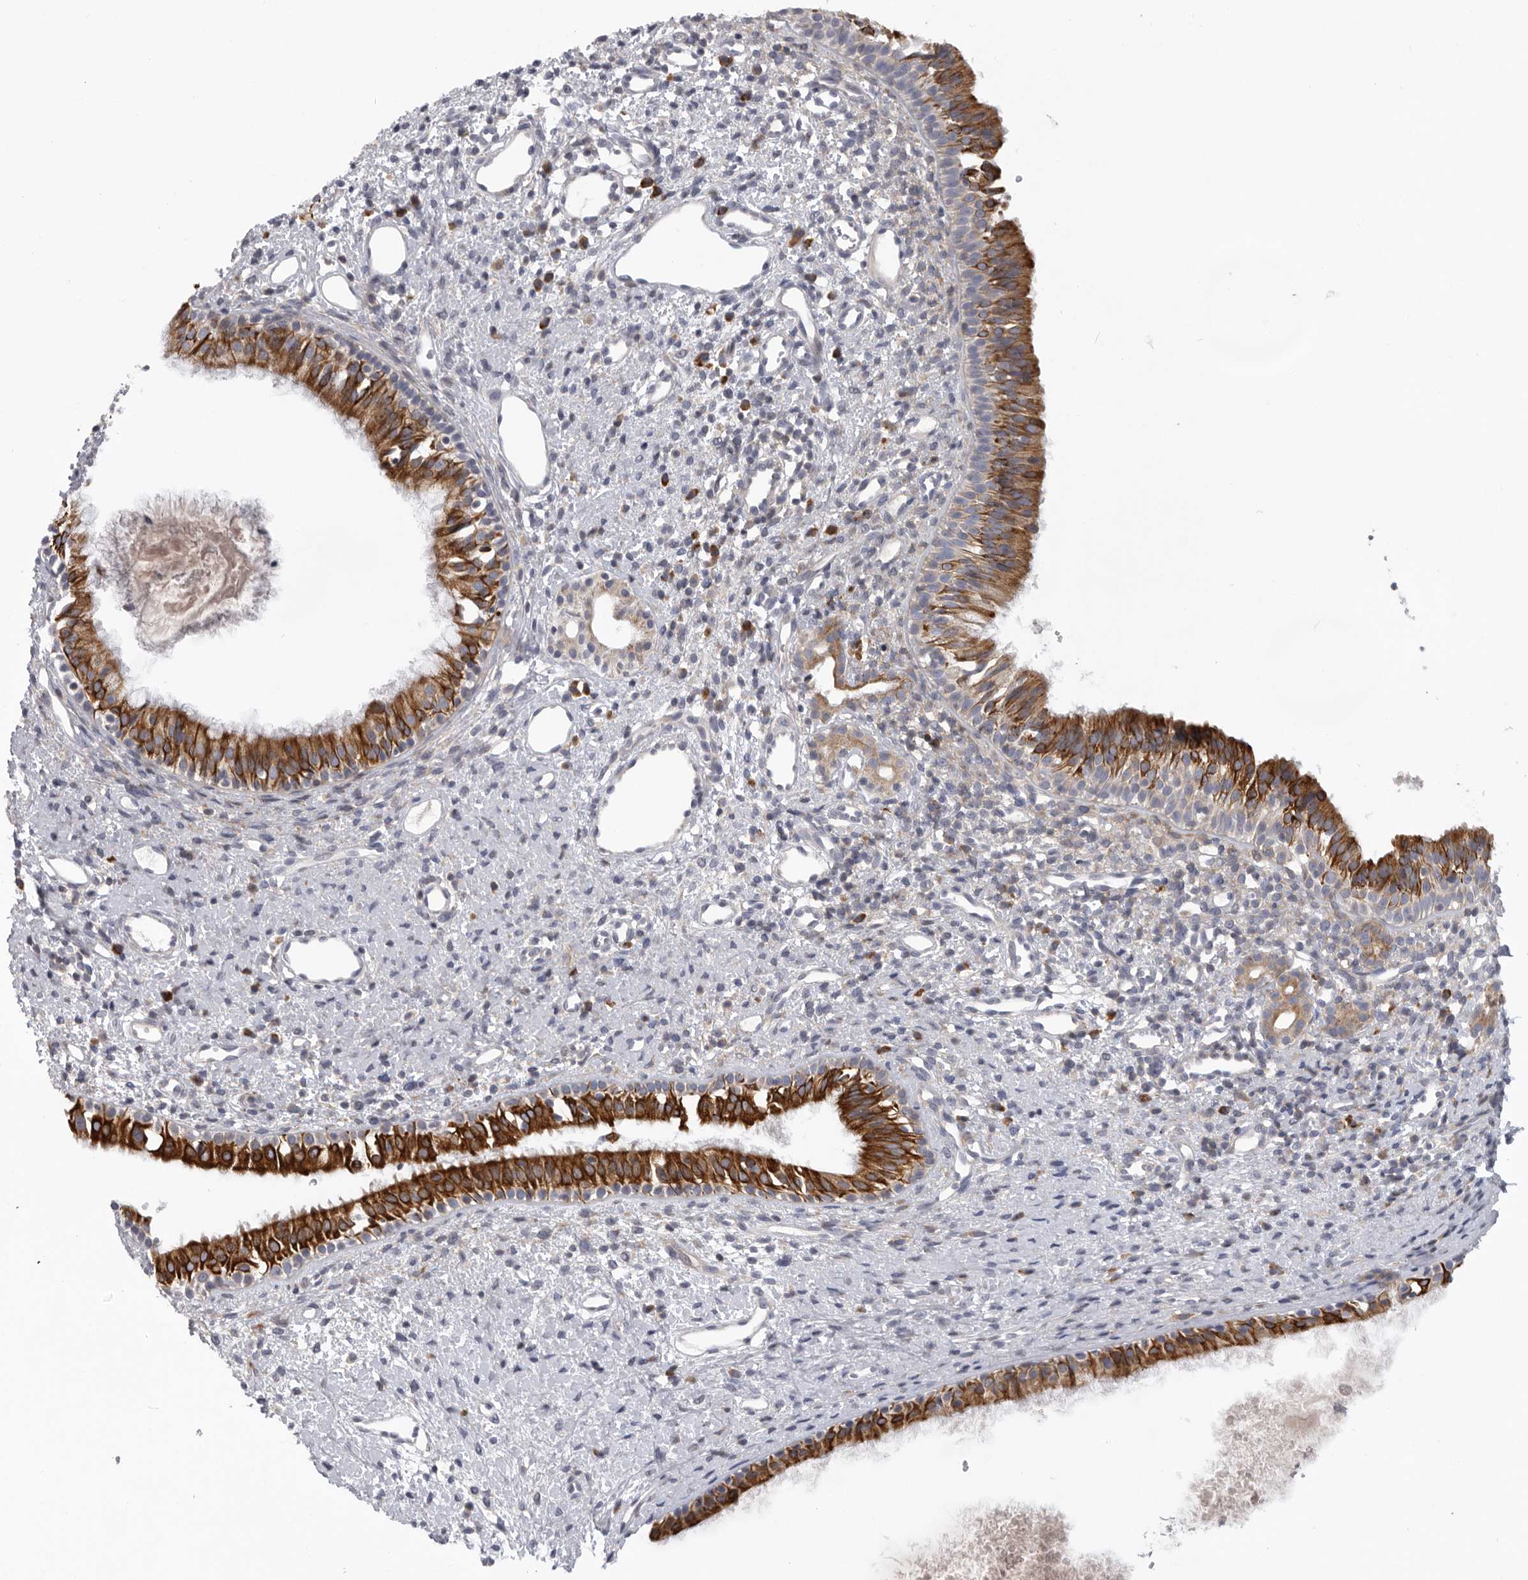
{"staining": {"intensity": "strong", "quantity": ">75%", "location": "cytoplasmic/membranous"}, "tissue": "nasopharynx", "cell_type": "Respiratory epithelial cells", "image_type": "normal", "snomed": [{"axis": "morphology", "description": "Normal tissue, NOS"}, {"axis": "topography", "description": "Nasopharynx"}], "caption": "The image shows immunohistochemical staining of unremarkable nasopharynx. There is strong cytoplasmic/membranous expression is identified in about >75% of respiratory epithelial cells.", "gene": "USP24", "patient": {"sex": "male", "age": 22}}